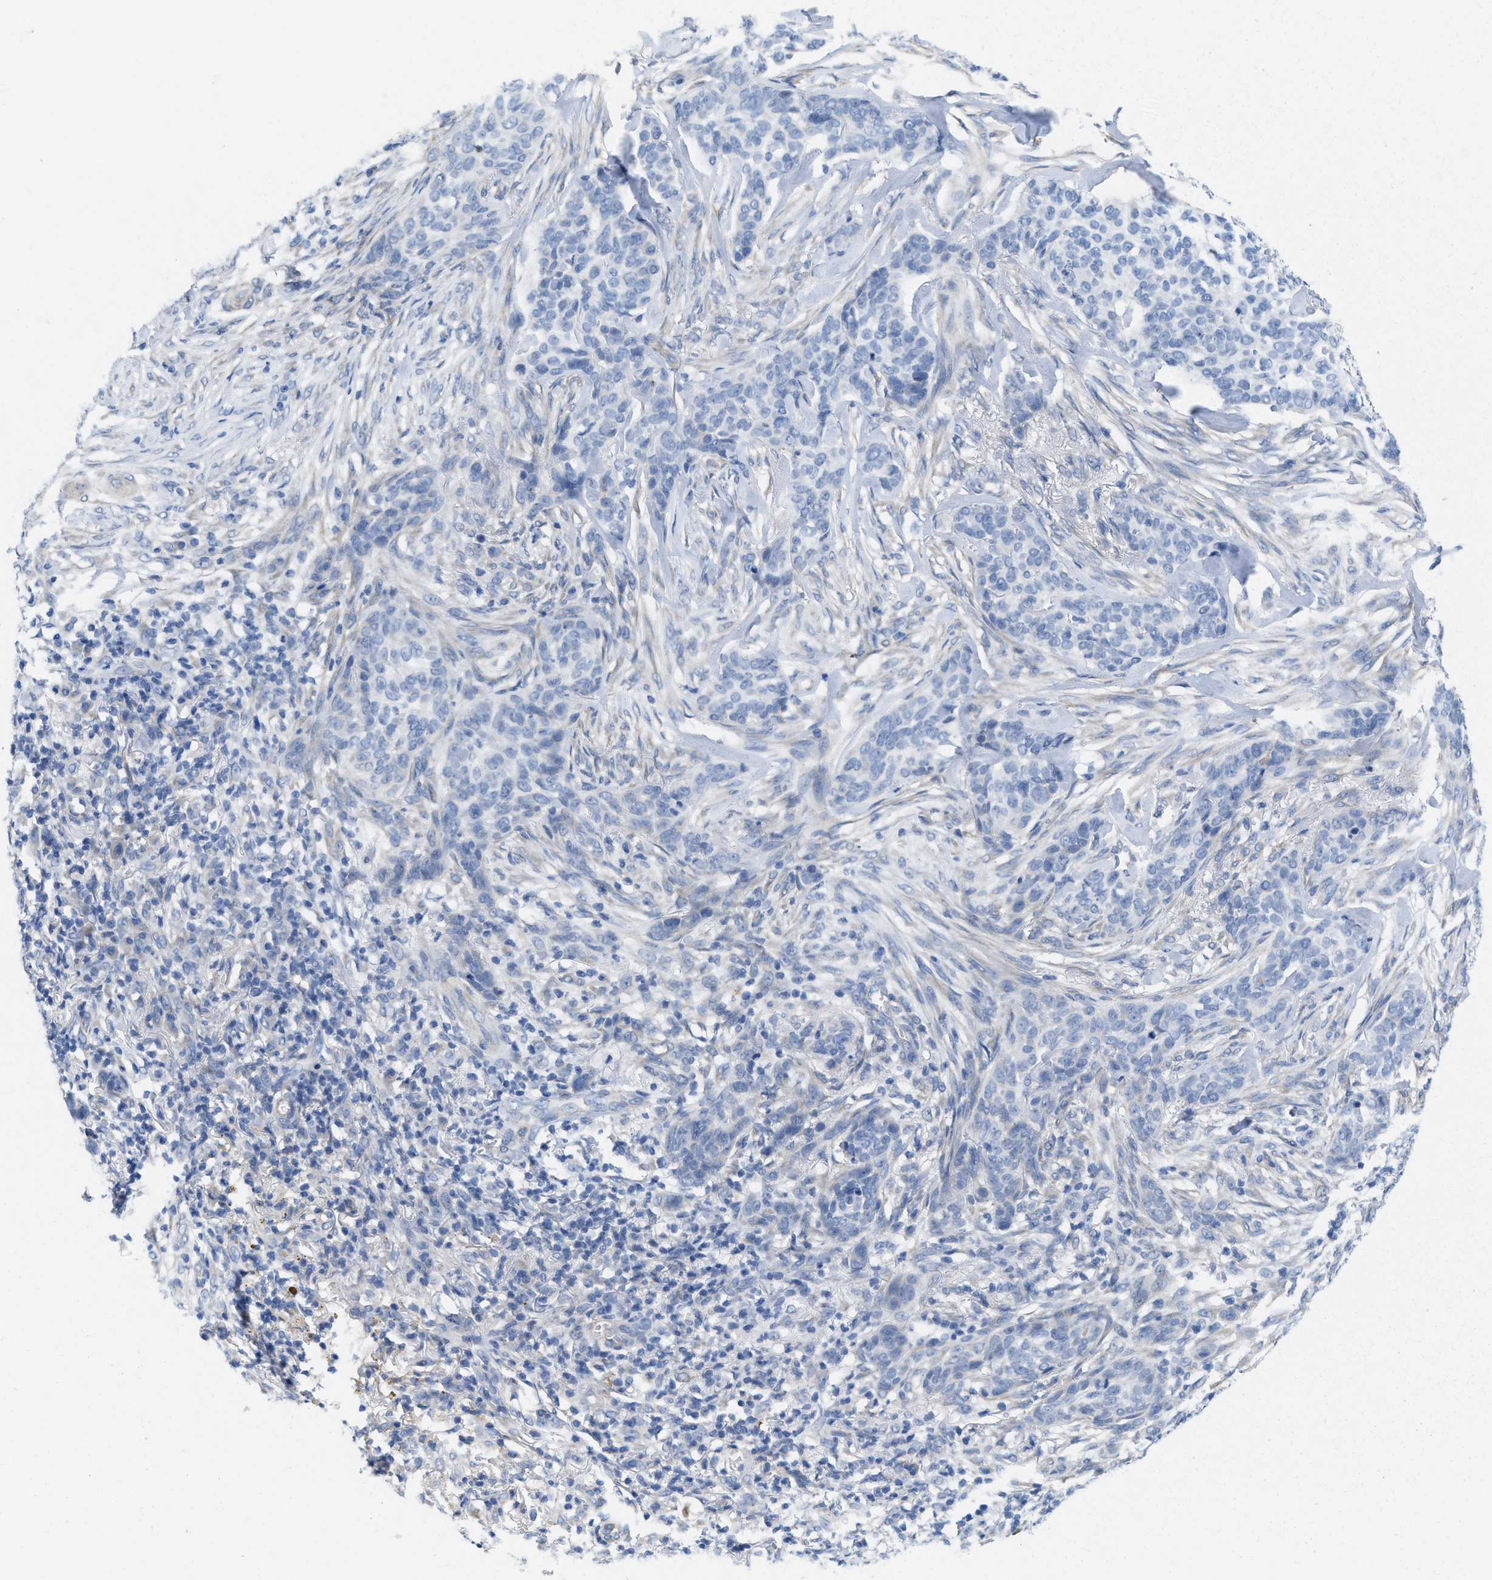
{"staining": {"intensity": "negative", "quantity": "none", "location": "none"}, "tissue": "skin cancer", "cell_type": "Tumor cells", "image_type": "cancer", "snomed": [{"axis": "morphology", "description": "Basal cell carcinoma"}, {"axis": "topography", "description": "Skin"}], "caption": "This is a histopathology image of immunohistochemistry (IHC) staining of skin basal cell carcinoma, which shows no staining in tumor cells. (Stains: DAB IHC with hematoxylin counter stain, Microscopy: brightfield microscopy at high magnification).", "gene": "CPA2", "patient": {"sex": "male", "age": 85}}